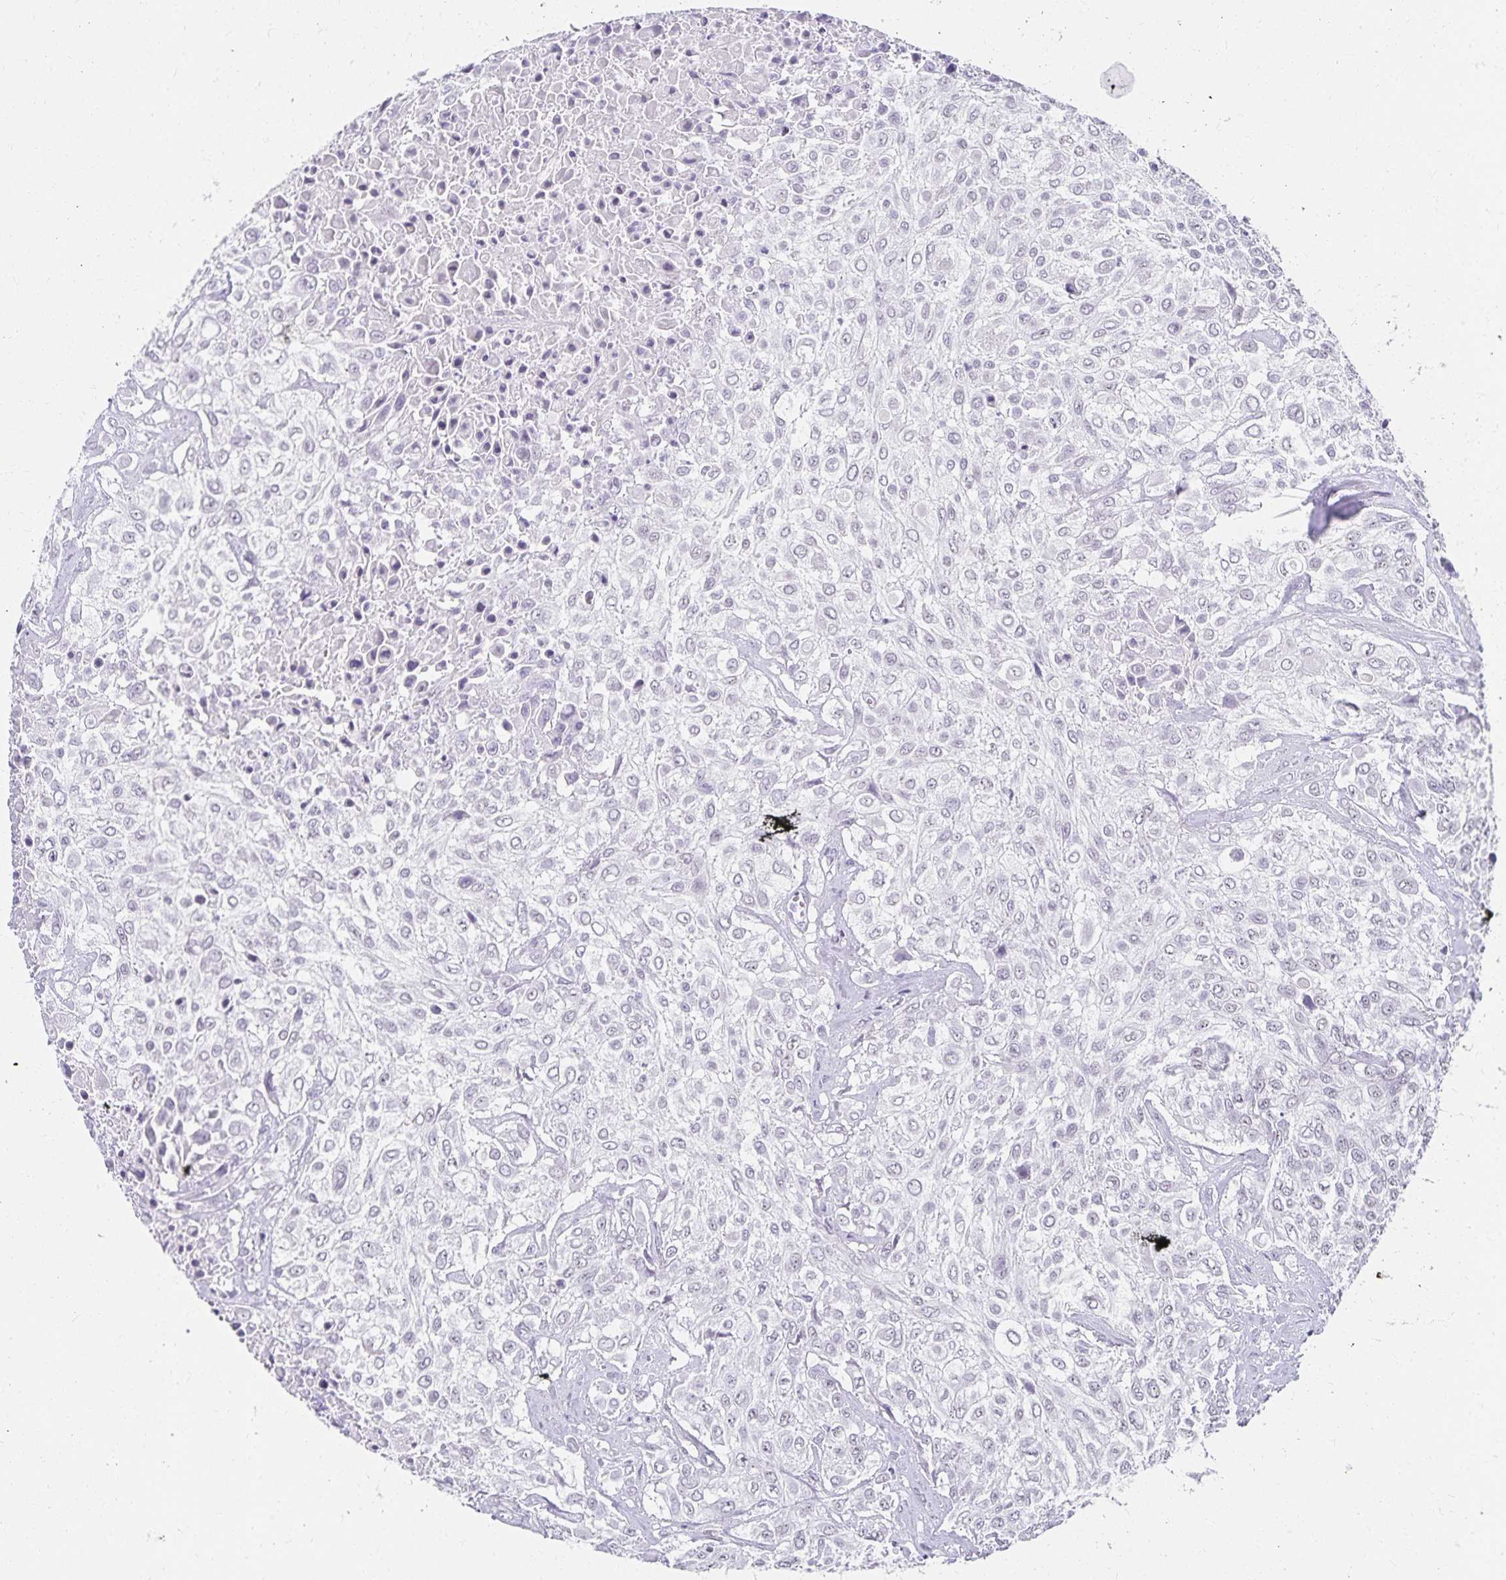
{"staining": {"intensity": "negative", "quantity": "none", "location": "none"}, "tissue": "urothelial cancer", "cell_type": "Tumor cells", "image_type": "cancer", "snomed": [{"axis": "morphology", "description": "Urothelial carcinoma, High grade"}, {"axis": "topography", "description": "Urinary bladder"}], "caption": "This is an immunohistochemistry (IHC) photomicrograph of urothelial cancer. There is no expression in tumor cells.", "gene": "C20orf85", "patient": {"sex": "male", "age": 57}}